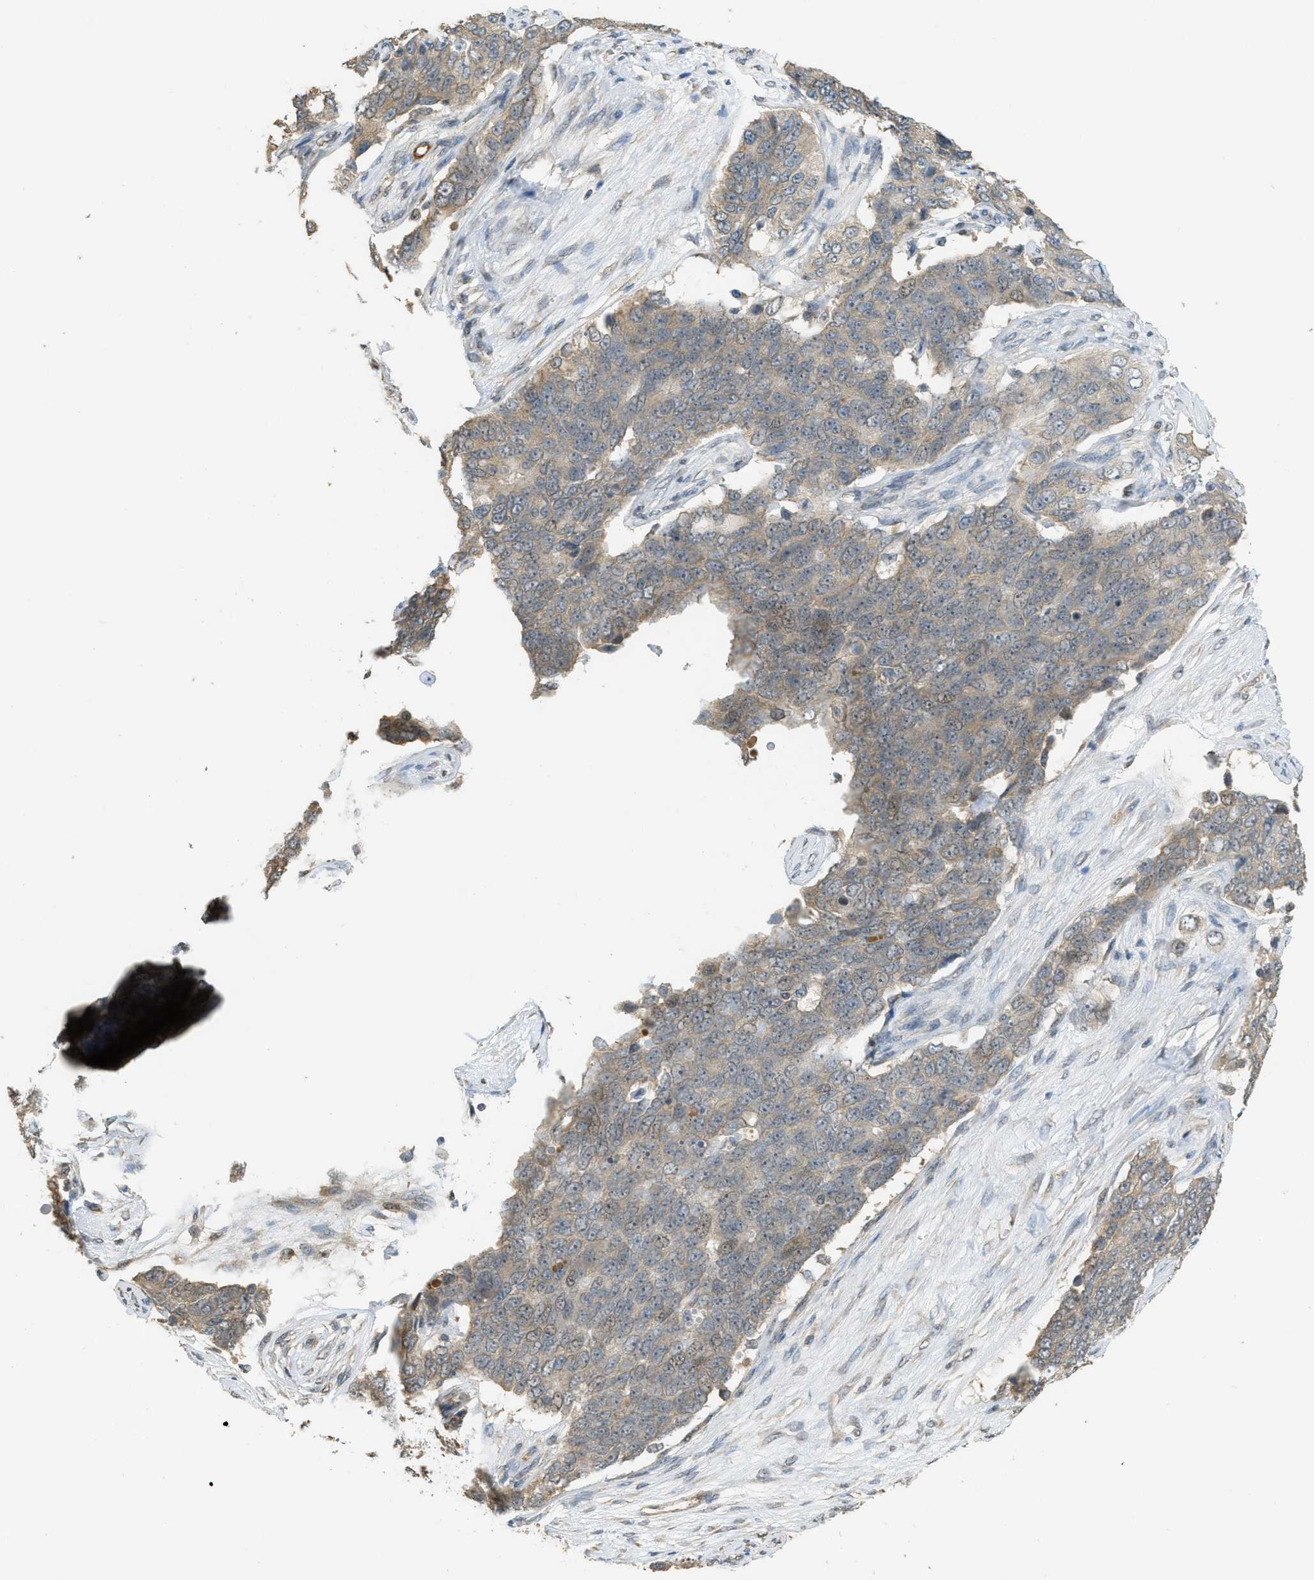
{"staining": {"intensity": "weak", "quantity": "25%-75%", "location": "cytoplasmic/membranous"}, "tissue": "ovarian cancer", "cell_type": "Tumor cells", "image_type": "cancer", "snomed": [{"axis": "morphology", "description": "Carcinoma, endometroid"}, {"axis": "topography", "description": "Ovary"}], "caption": "Immunohistochemistry histopathology image of neoplastic tissue: human ovarian endometroid carcinoma stained using immunohistochemistry (IHC) reveals low levels of weak protein expression localized specifically in the cytoplasmic/membranous of tumor cells, appearing as a cytoplasmic/membranous brown color.", "gene": "IGF2BP2", "patient": {"sex": "female", "age": 51}}